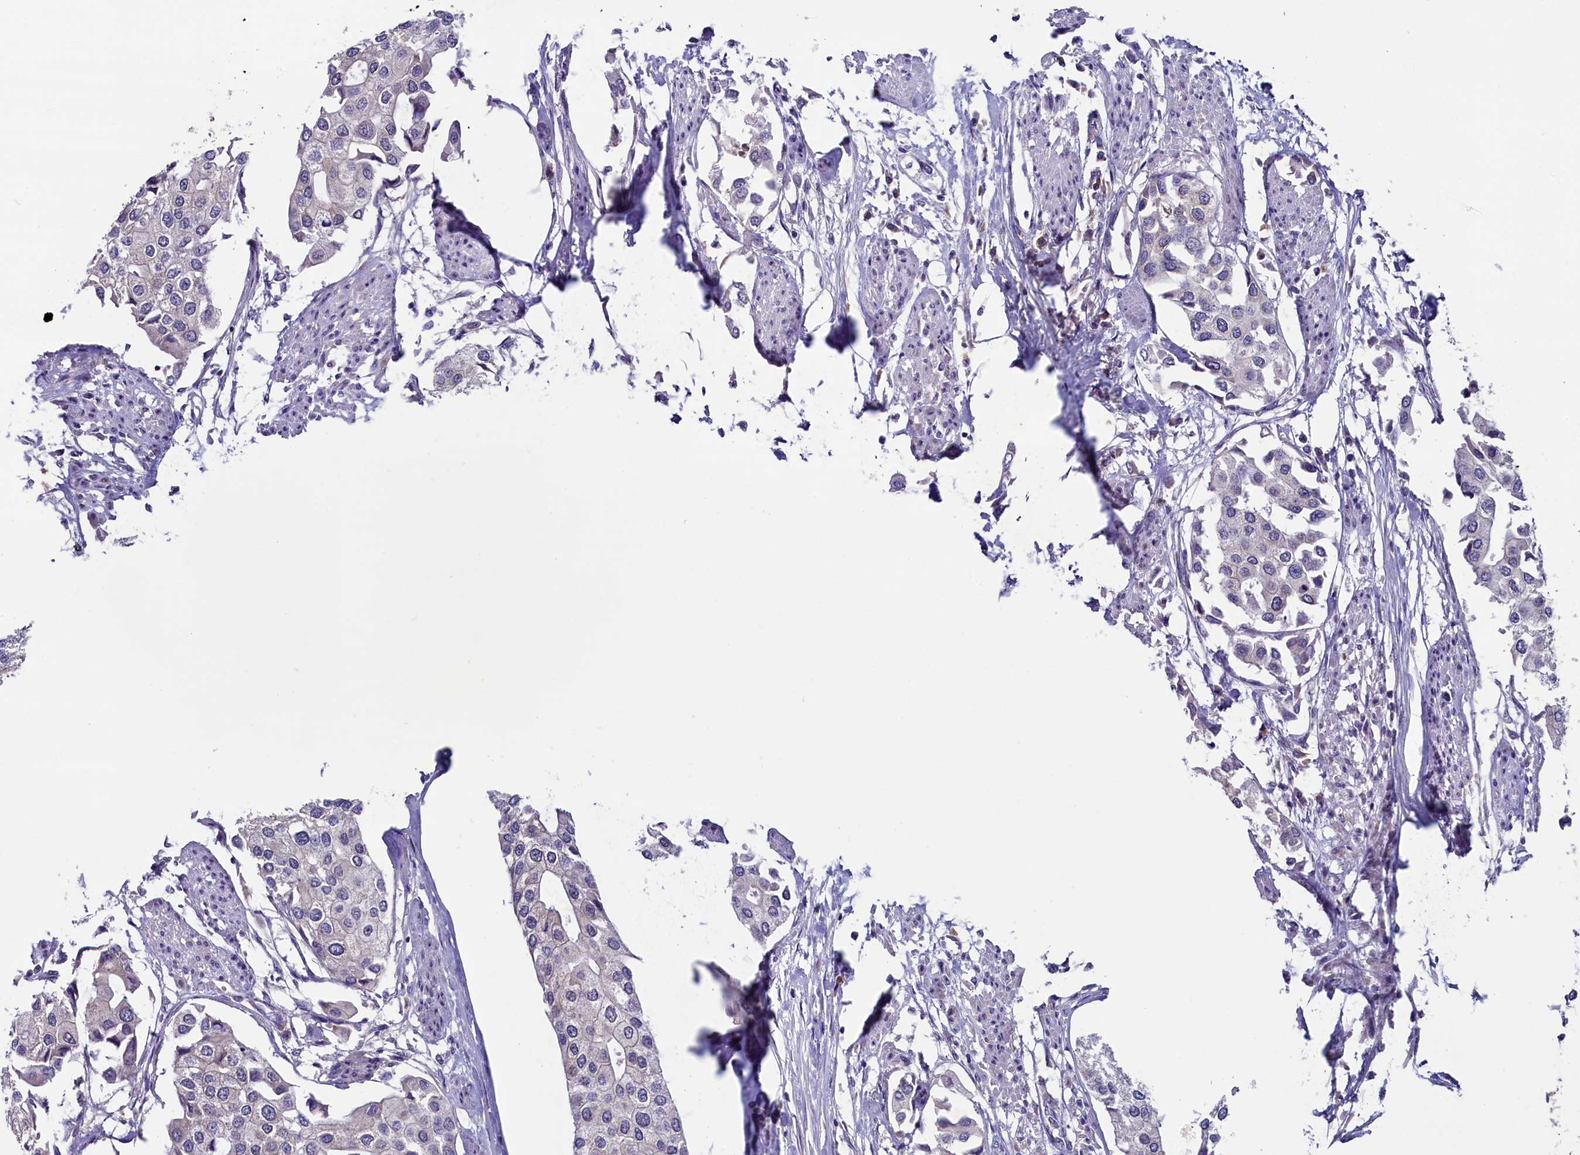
{"staining": {"intensity": "negative", "quantity": "none", "location": "none"}, "tissue": "urothelial cancer", "cell_type": "Tumor cells", "image_type": "cancer", "snomed": [{"axis": "morphology", "description": "Urothelial carcinoma, High grade"}, {"axis": "topography", "description": "Urinary bladder"}], "caption": "Immunohistochemistry micrograph of neoplastic tissue: human high-grade urothelial carcinoma stained with DAB displays no significant protein staining in tumor cells. Nuclei are stained in blue.", "gene": "SLC39A6", "patient": {"sex": "male", "age": 64}}